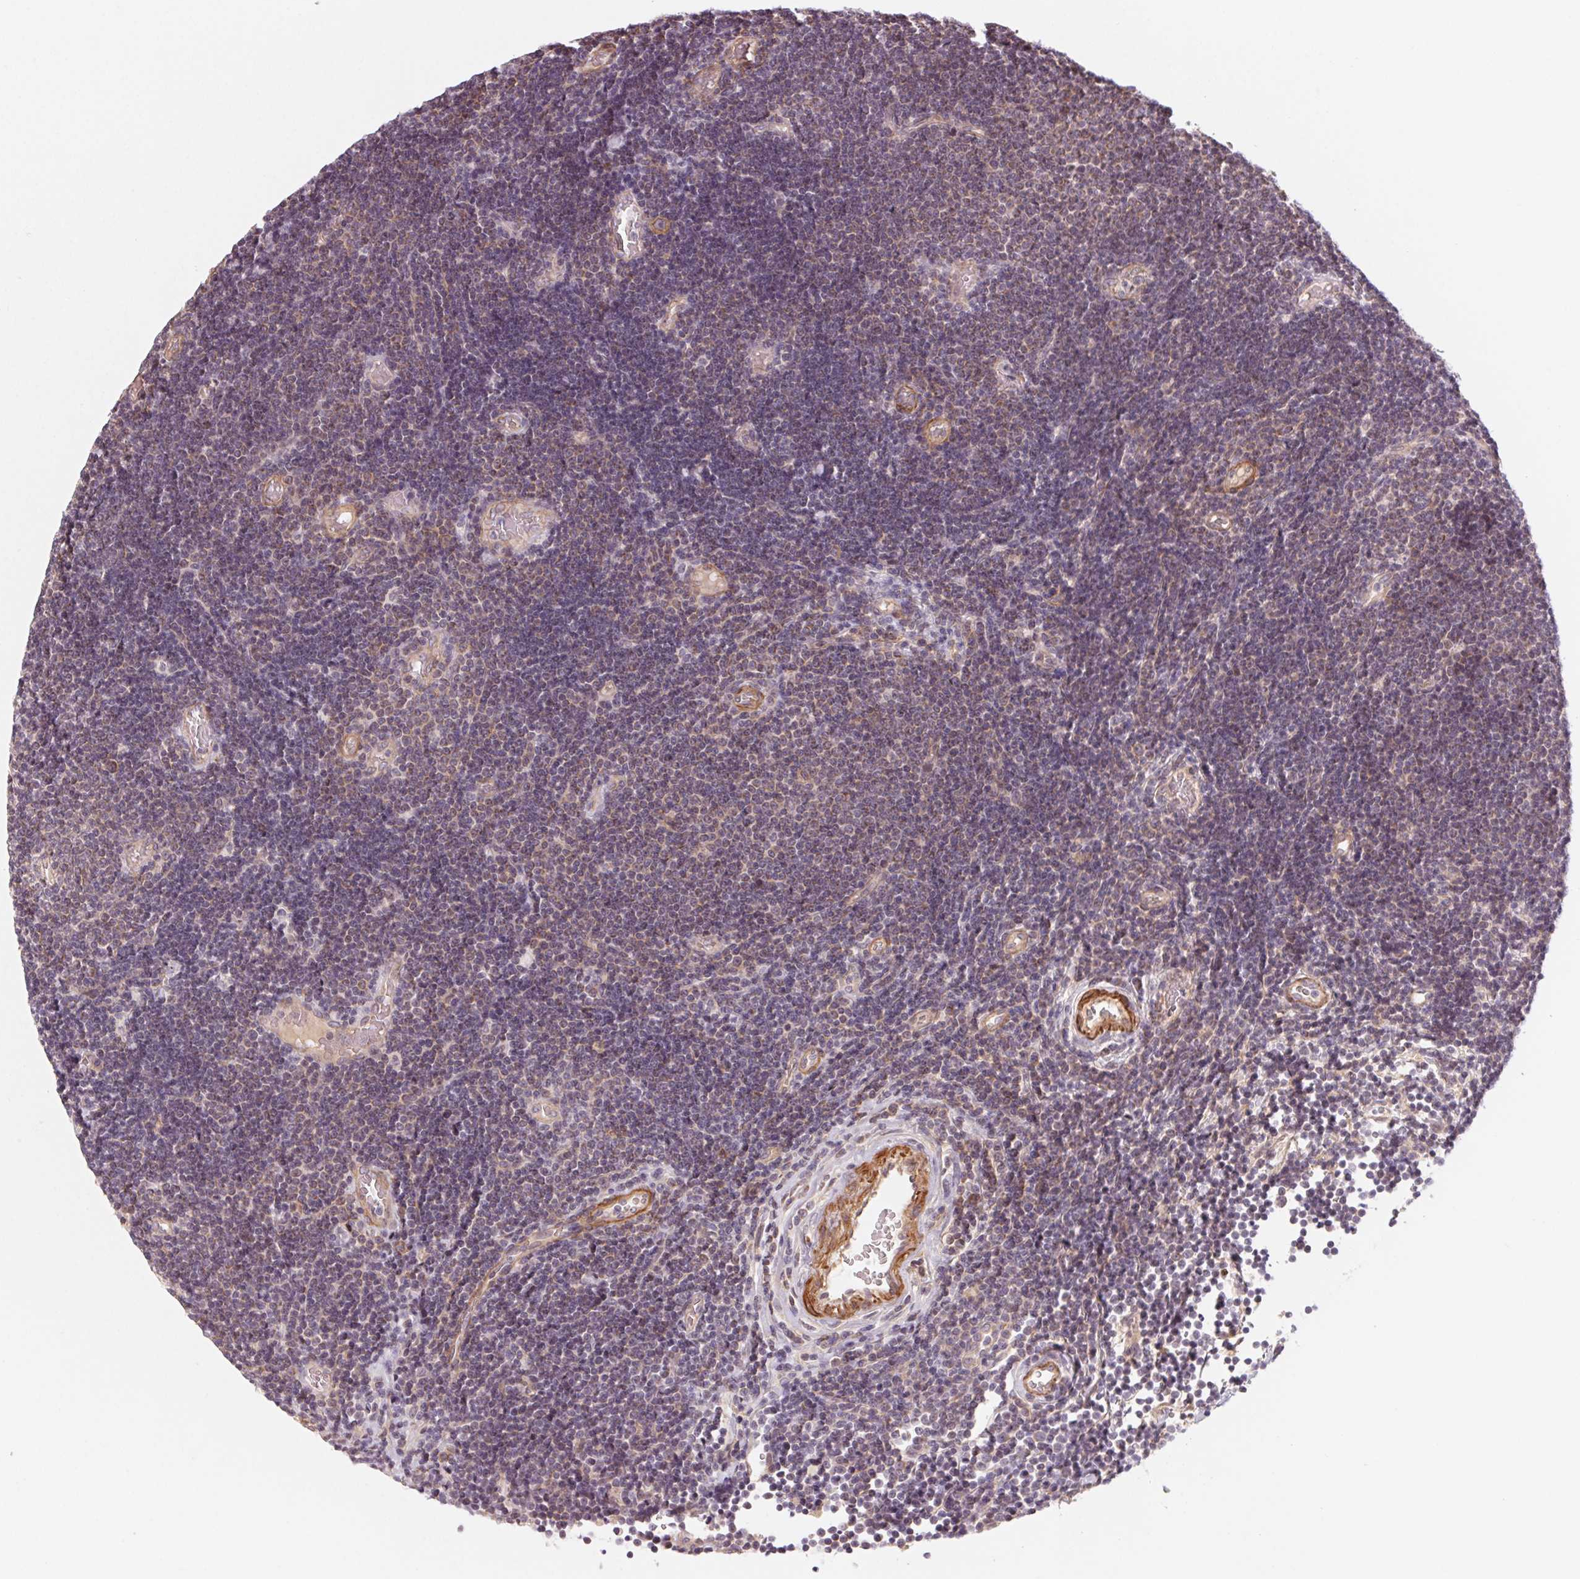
{"staining": {"intensity": "weak", "quantity": "<25%", "location": "cytoplasmic/membranous"}, "tissue": "lymphoma", "cell_type": "Tumor cells", "image_type": "cancer", "snomed": [{"axis": "morphology", "description": "Malignant lymphoma, non-Hodgkin's type, Low grade"}, {"axis": "topography", "description": "Brain"}], "caption": "Immunohistochemistry image of low-grade malignant lymphoma, non-Hodgkin's type stained for a protein (brown), which exhibits no positivity in tumor cells.", "gene": "CCDC112", "patient": {"sex": "female", "age": 66}}